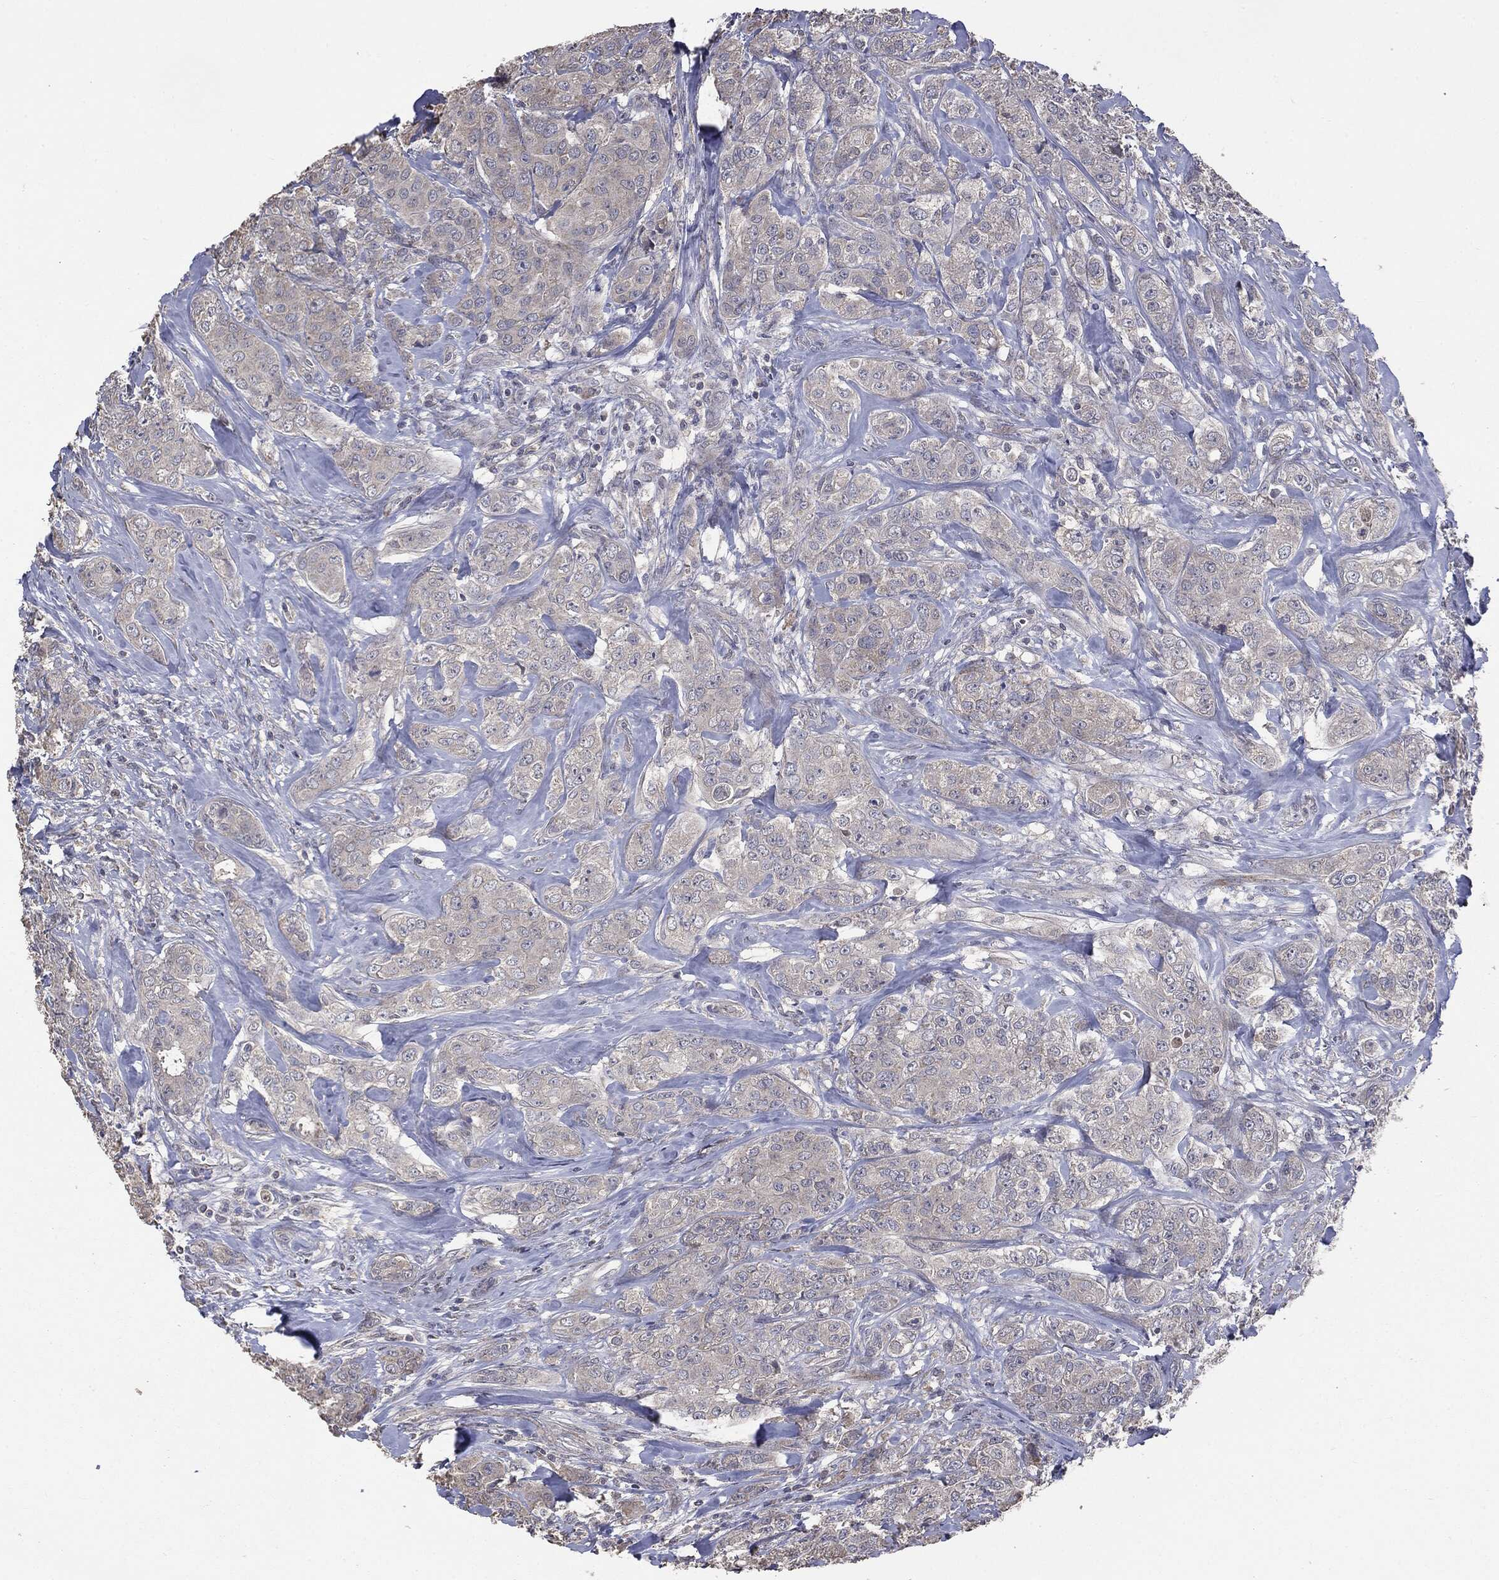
{"staining": {"intensity": "negative", "quantity": "none", "location": "none"}, "tissue": "breast cancer", "cell_type": "Tumor cells", "image_type": "cancer", "snomed": [{"axis": "morphology", "description": "Normal tissue, NOS"}, {"axis": "morphology", "description": "Duct carcinoma"}, {"axis": "topography", "description": "Breast"}], "caption": "Breast cancer was stained to show a protein in brown. There is no significant staining in tumor cells.", "gene": "MTOR", "patient": {"sex": "female", "age": 43}}